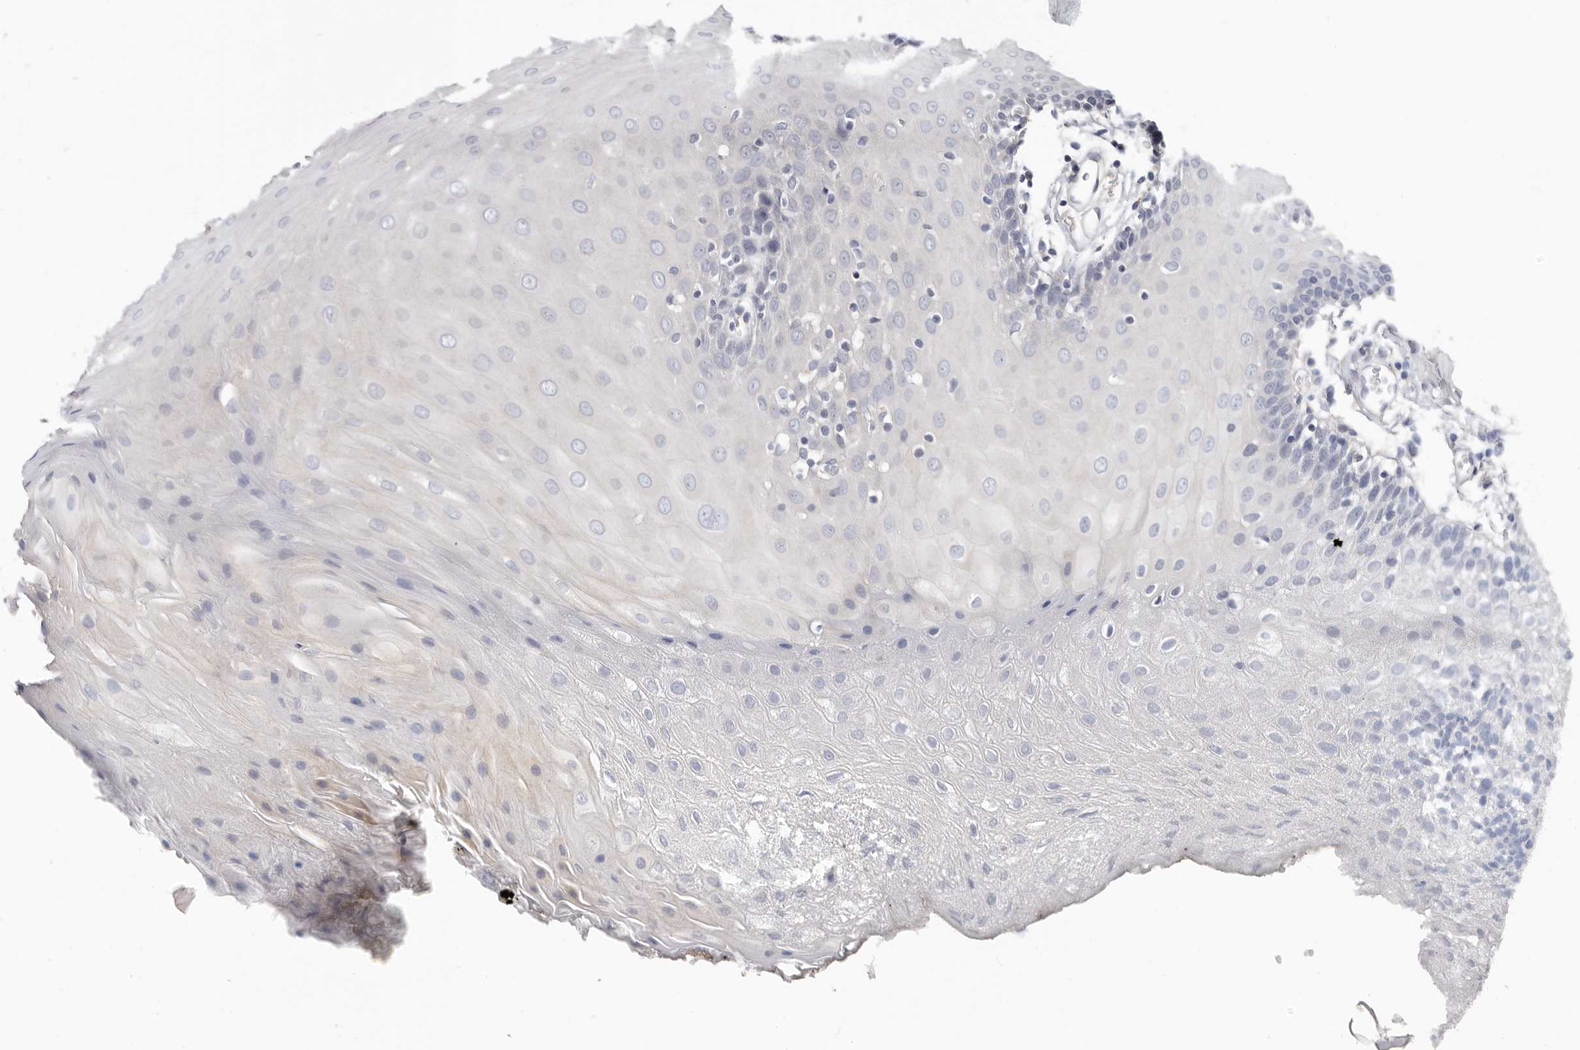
{"staining": {"intensity": "negative", "quantity": "none", "location": "none"}, "tissue": "oral mucosa", "cell_type": "Squamous epithelial cells", "image_type": "normal", "snomed": [{"axis": "morphology", "description": "Normal tissue, NOS"}, {"axis": "morphology", "description": "Squamous cell carcinoma, NOS"}, {"axis": "topography", "description": "Skeletal muscle"}, {"axis": "topography", "description": "Oral tissue"}, {"axis": "topography", "description": "Salivary gland"}, {"axis": "topography", "description": "Head-Neck"}], "caption": "Immunohistochemistry of unremarkable human oral mucosa demonstrates no positivity in squamous epithelial cells. The staining is performed using DAB (3,3'-diaminobenzidine) brown chromogen with nuclei counter-stained in using hematoxylin.", "gene": "KHDRBS2", "patient": {"sex": "male", "age": 54}}